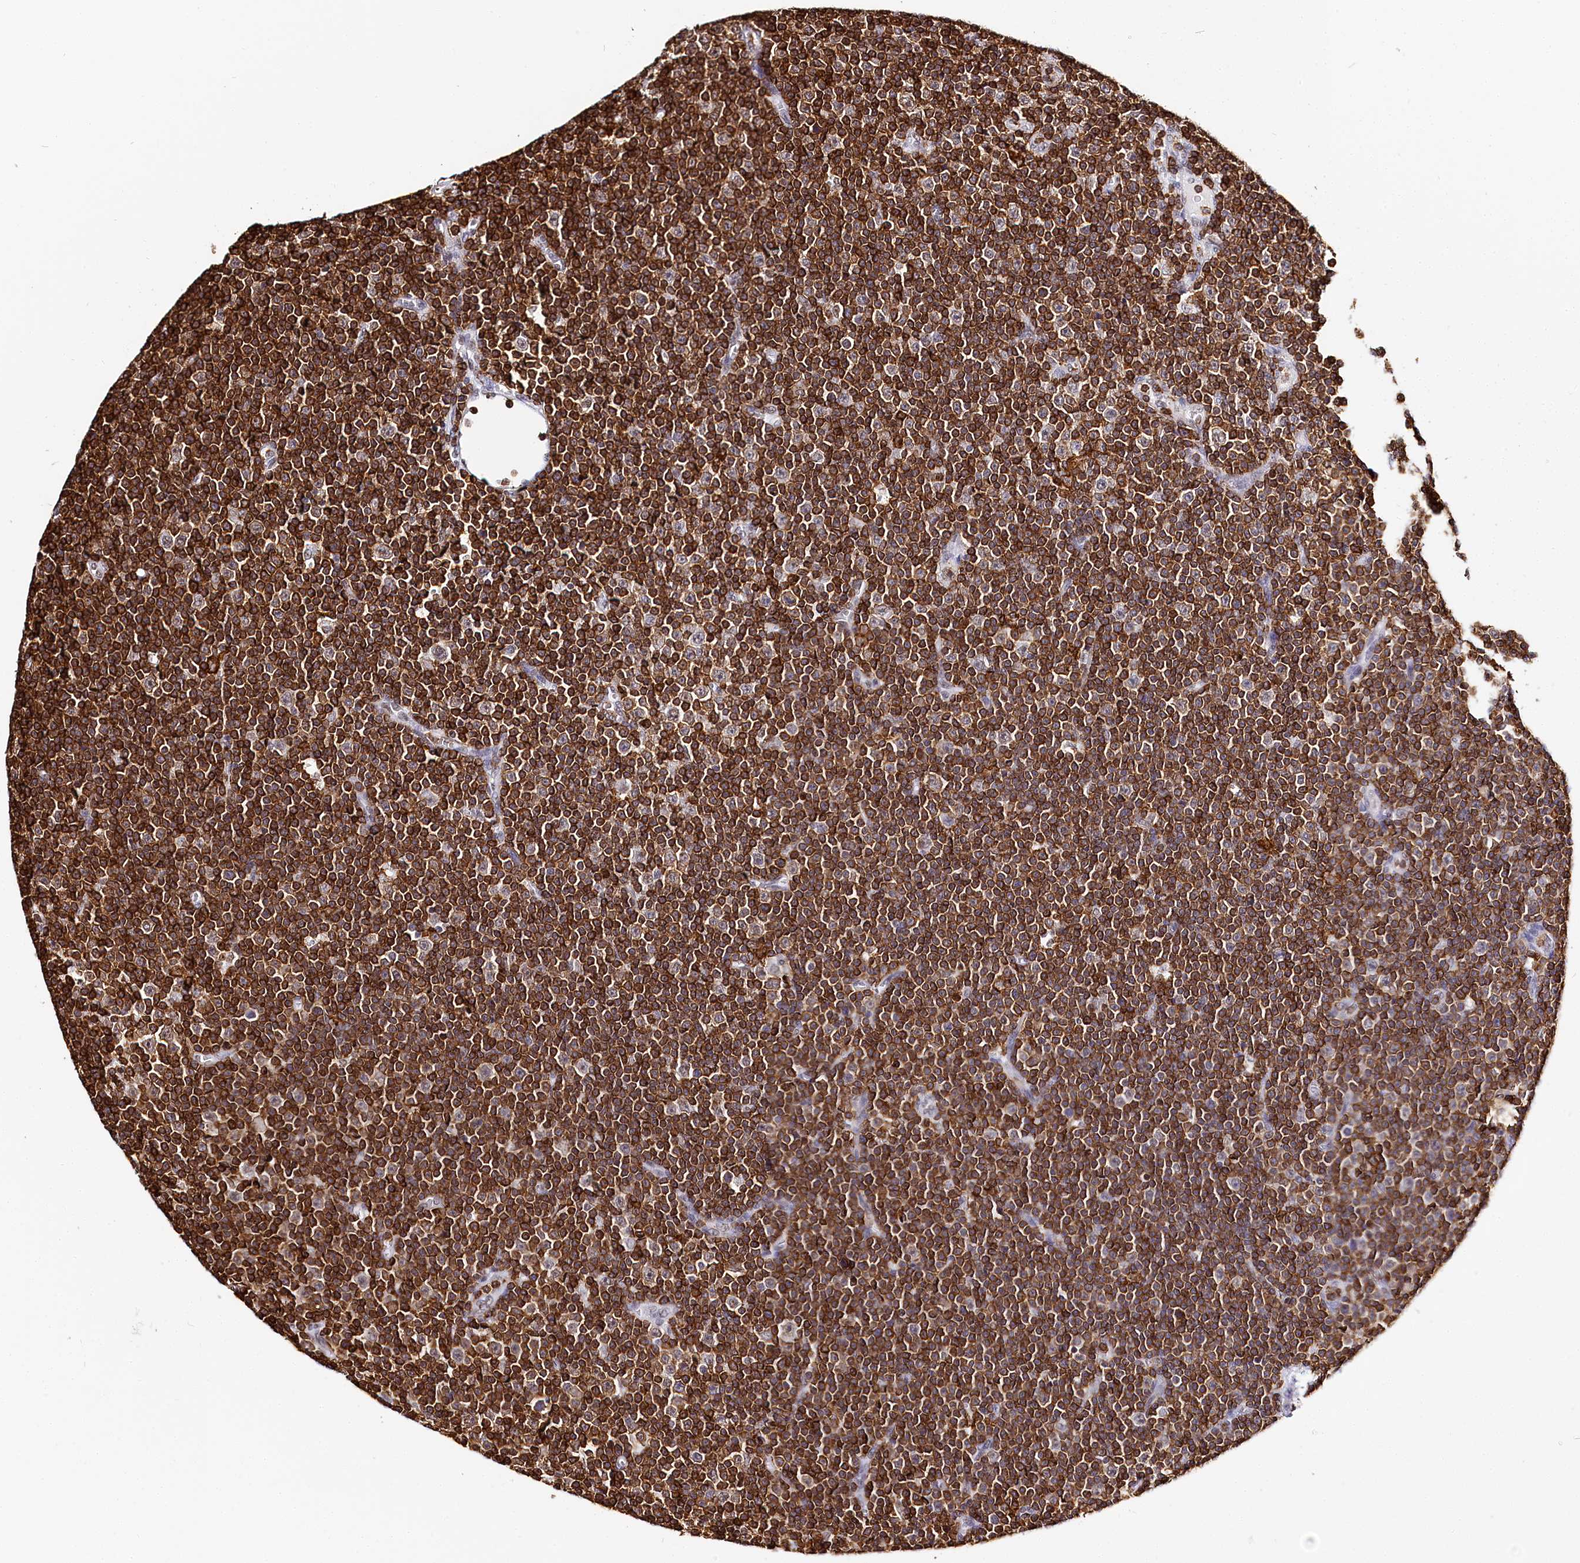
{"staining": {"intensity": "strong", "quantity": "25%-75%", "location": "cytoplasmic/membranous,nuclear"}, "tissue": "lymphoma", "cell_type": "Tumor cells", "image_type": "cancer", "snomed": [{"axis": "morphology", "description": "Malignant lymphoma, non-Hodgkin's type, Low grade"}, {"axis": "topography", "description": "Lymph node"}], "caption": "Lymphoma stained with immunohistochemistry (IHC) displays strong cytoplasmic/membranous and nuclear staining in approximately 25%-75% of tumor cells. (DAB IHC, brown staining for protein, blue staining for nuclei).", "gene": "BARD1", "patient": {"sex": "female", "age": 67}}